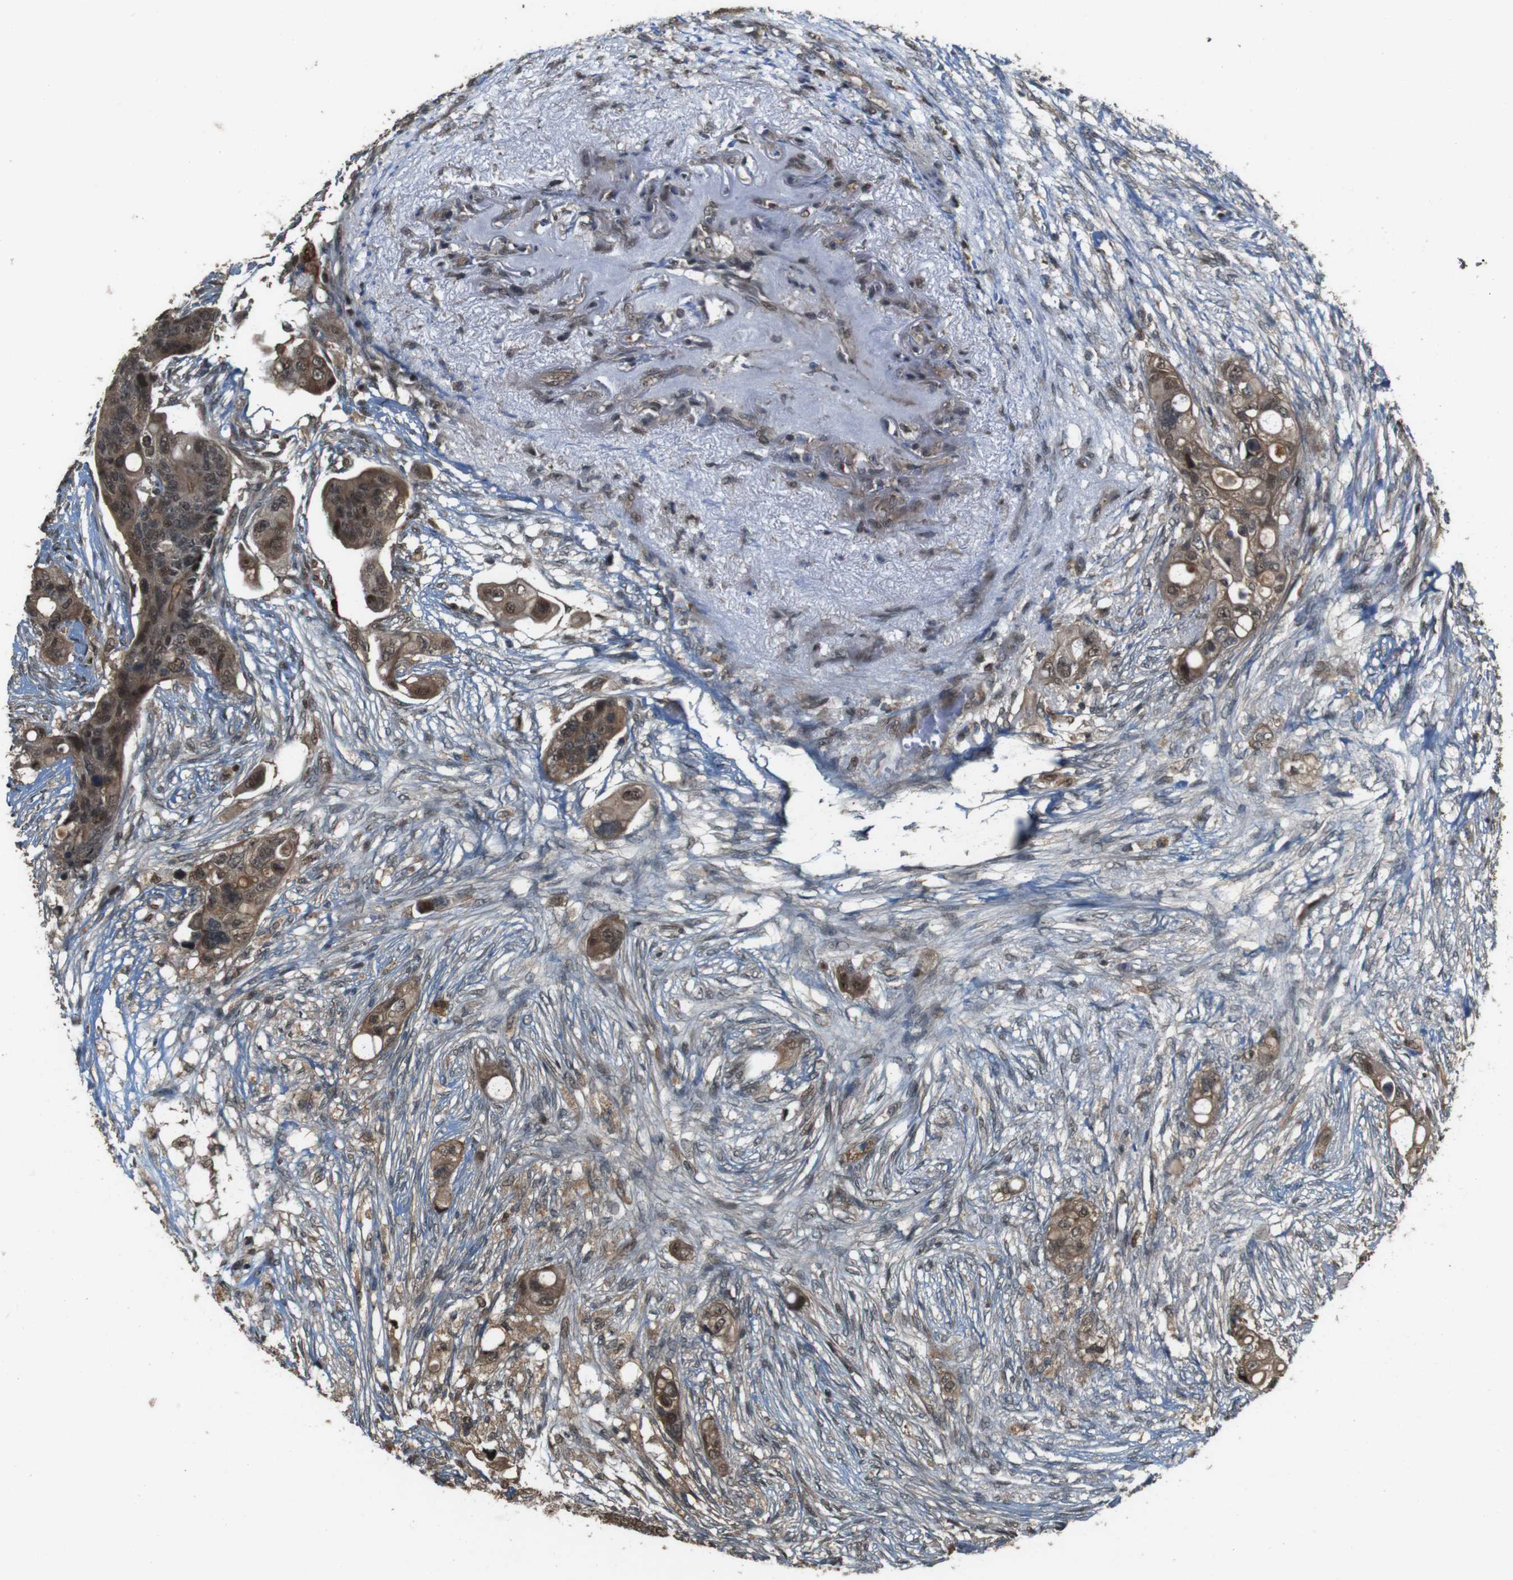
{"staining": {"intensity": "moderate", "quantity": ">75%", "location": "cytoplasmic/membranous,nuclear"}, "tissue": "colorectal cancer", "cell_type": "Tumor cells", "image_type": "cancer", "snomed": [{"axis": "morphology", "description": "Adenocarcinoma, NOS"}, {"axis": "topography", "description": "Colon"}], "caption": "The photomicrograph displays a brown stain indicating the presence of a protein in the cytoplasmic/membranous and nuclear of tumor cells in adenocarcinoma (colorectal).", "gene": "CDC34", "patient": {"sex": "female", "age": 57}}